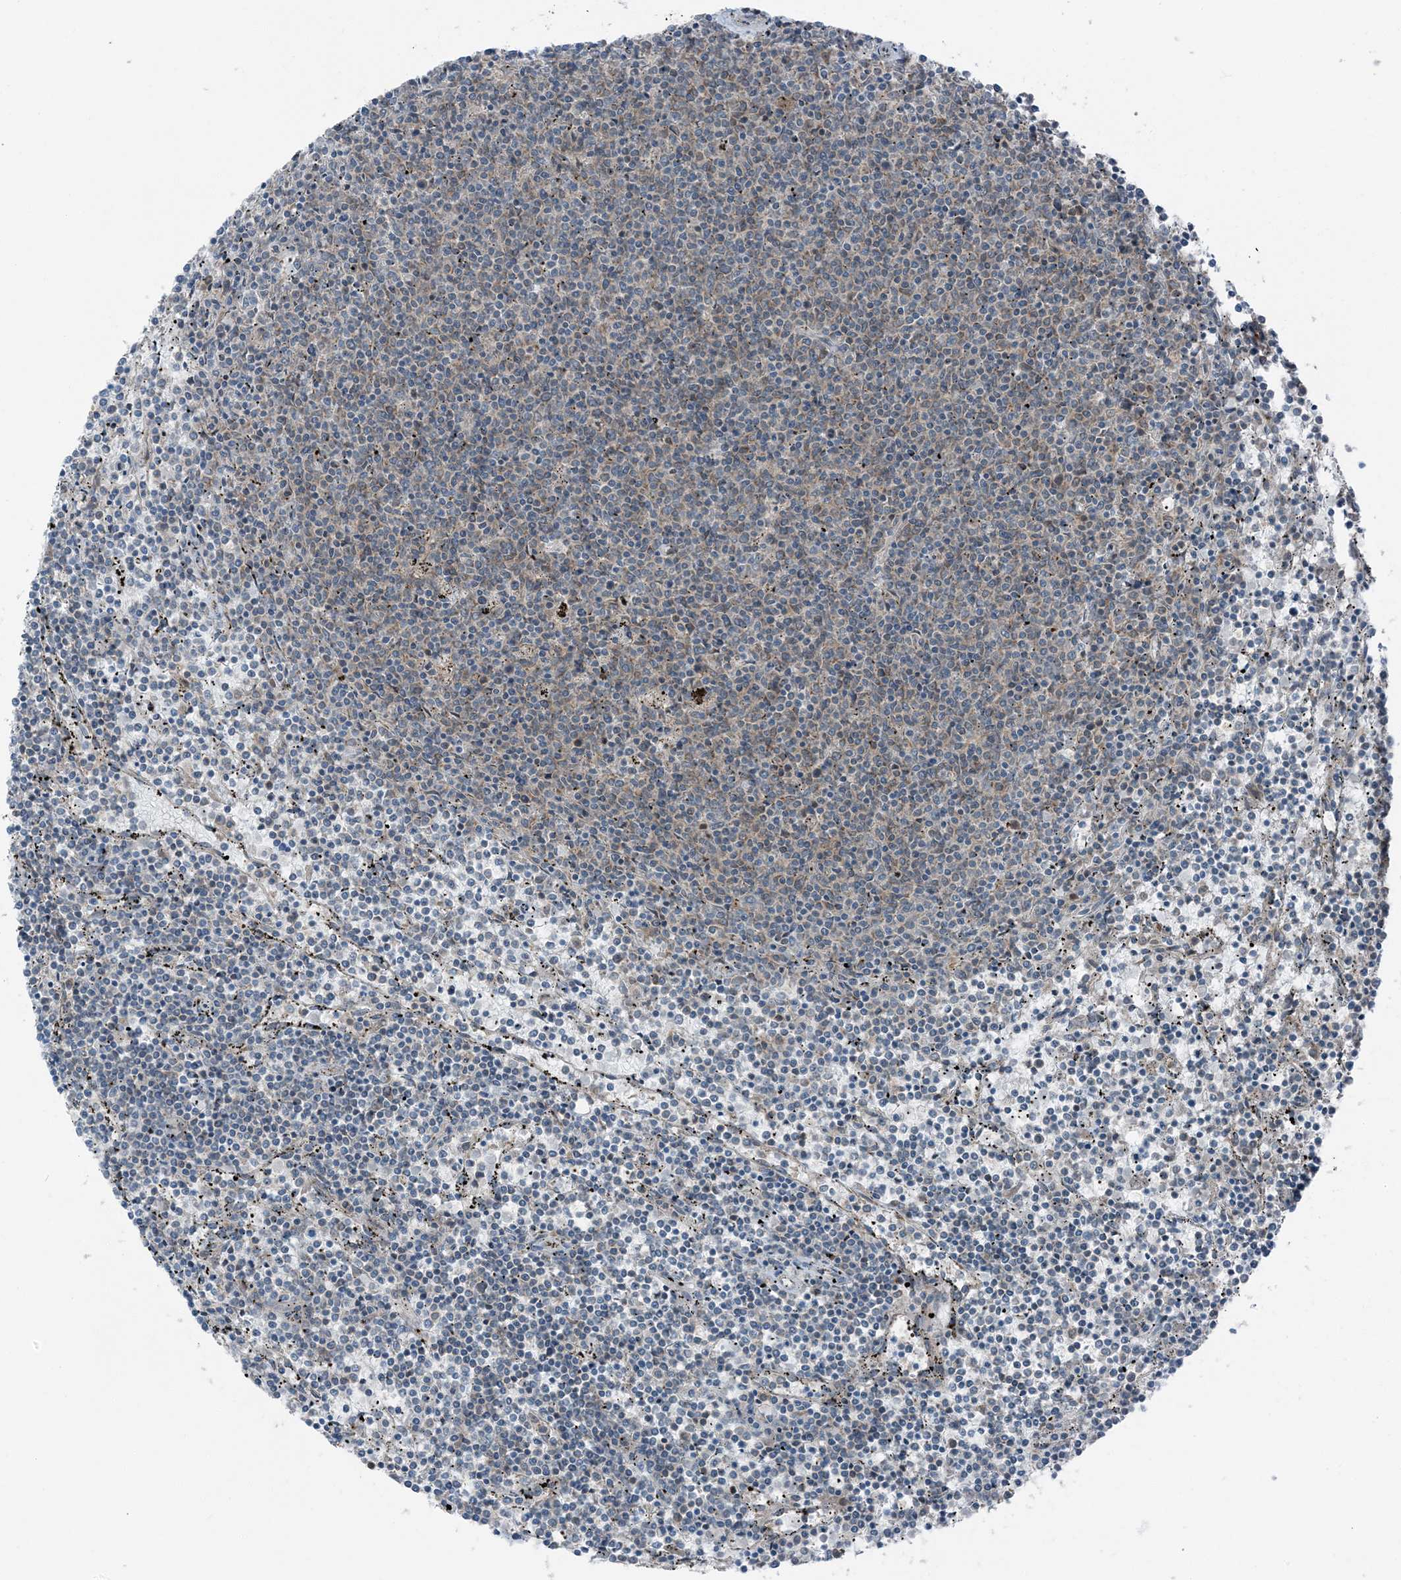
{"staining": {"intensity": "negative", "quantity": "none", "location": "none"}, "tissue": "lymphoma", "cell_type": "Tumor cells", "image_type": "cancer", "snomed": [{"axis": "morphology", "description": "Malignant lymphoma, non-Hodgkin's type, Low grade"}, {"axis": "topography", "description": "Spleen"}], "caption": "High magnification brightfield microscopy of lymphoma stained with DAB (brown) and counterstained with hematoxylin (blue): tumor cells show no significant positivity. Nuclei are stained in blue.", "gene": "RAB3GAP1", "patient": {"sex": "female", "age": 50}}